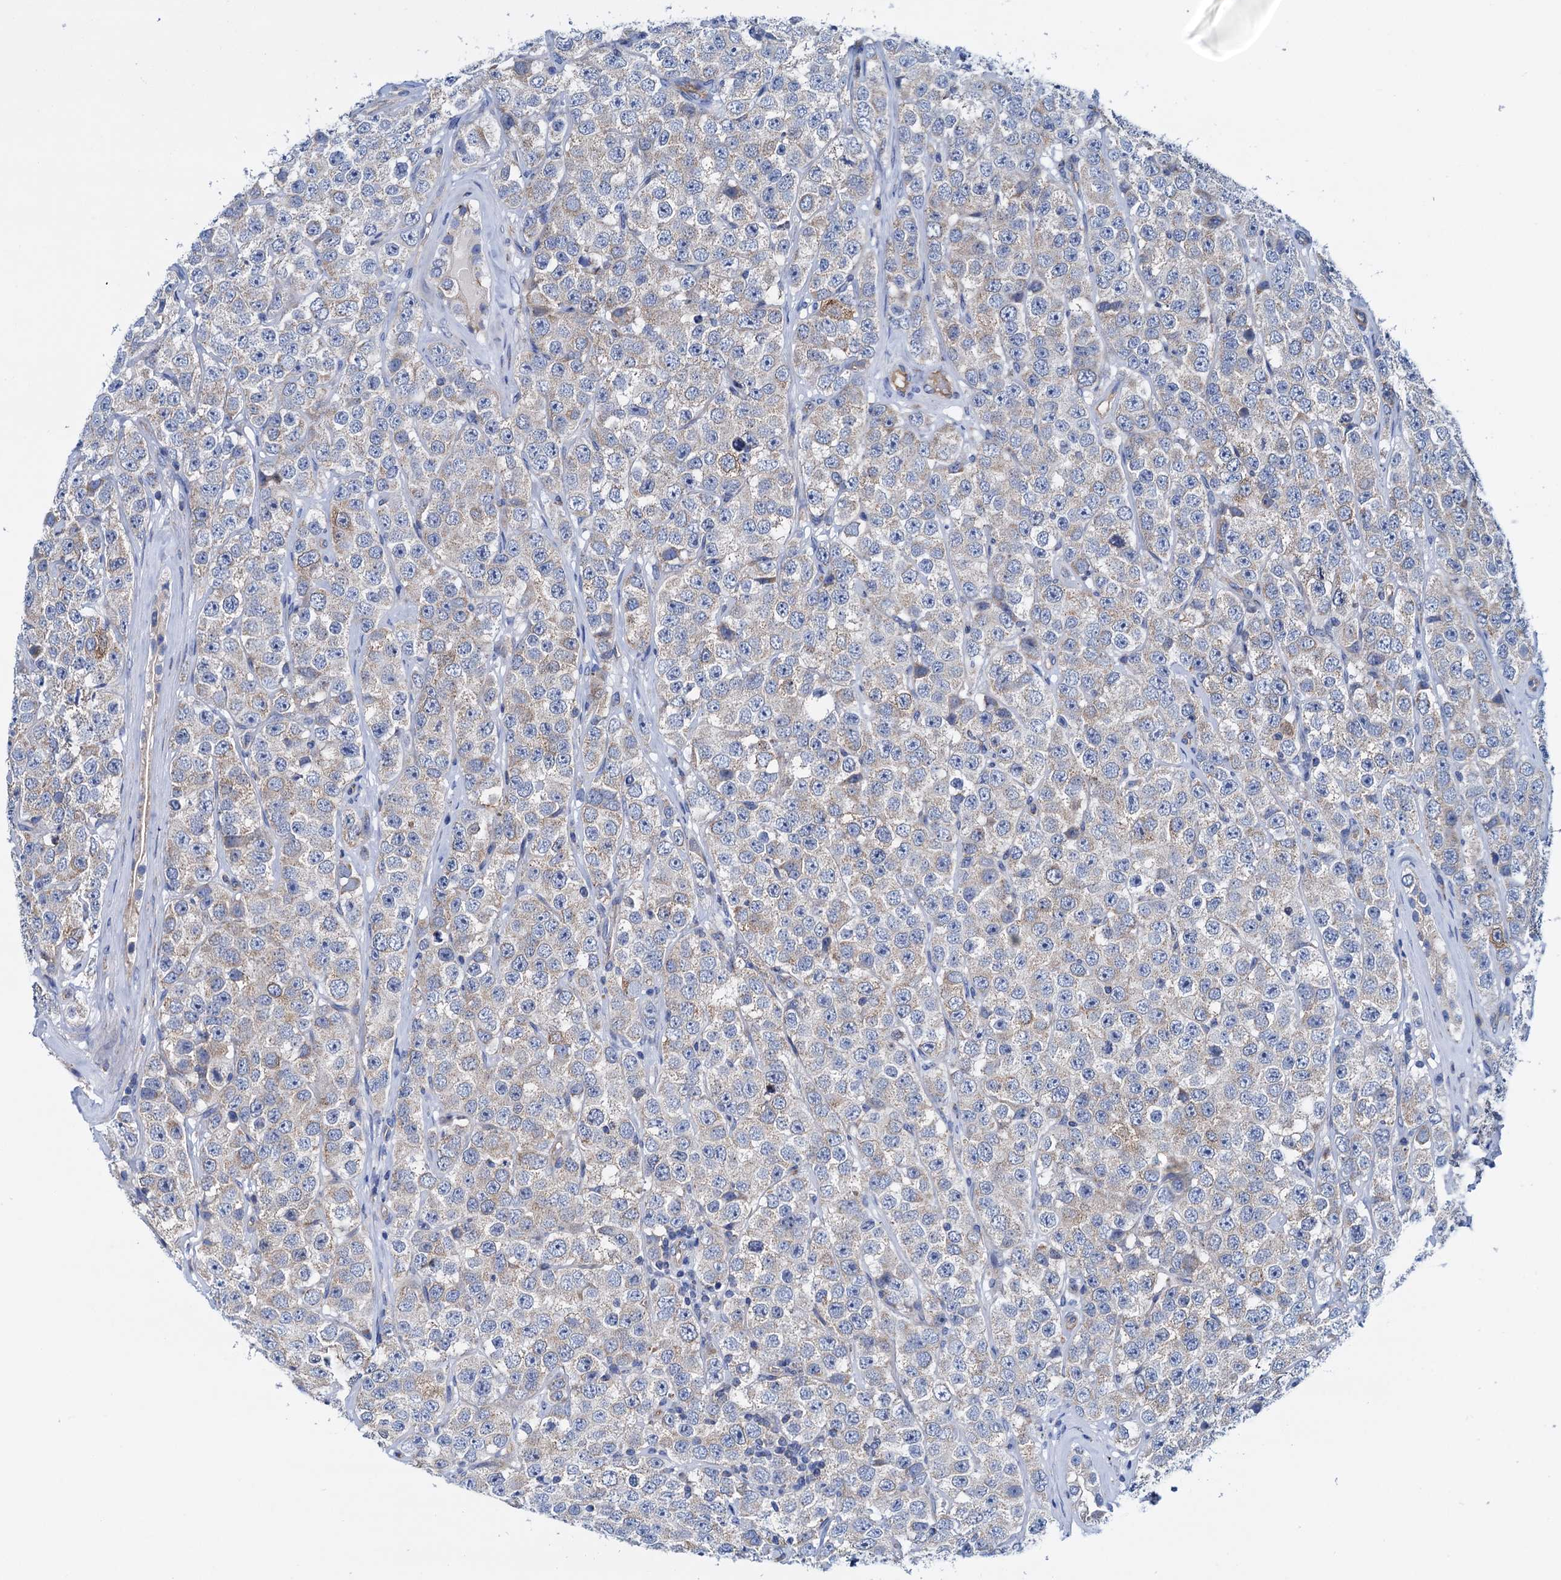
{"staining": {"intensity": "negative", "quantity": "none", "location": "none"}, "tissue": "testis cancer", "cell_type": "Tumor cells", "image_type": "cancer", "snomed": [{"axis": "morphology", "description": "Seminoma, NOS"}, {"axis": "topography", "description": "Testis"}], "caption": "This is a micrograph of immunohistochemistry (IHC) staining of testis cancer (seminoma), which shows no expression in tumor cells.", "gene": "RASSF9", "patient": {"sex": "male", "age": 28}}